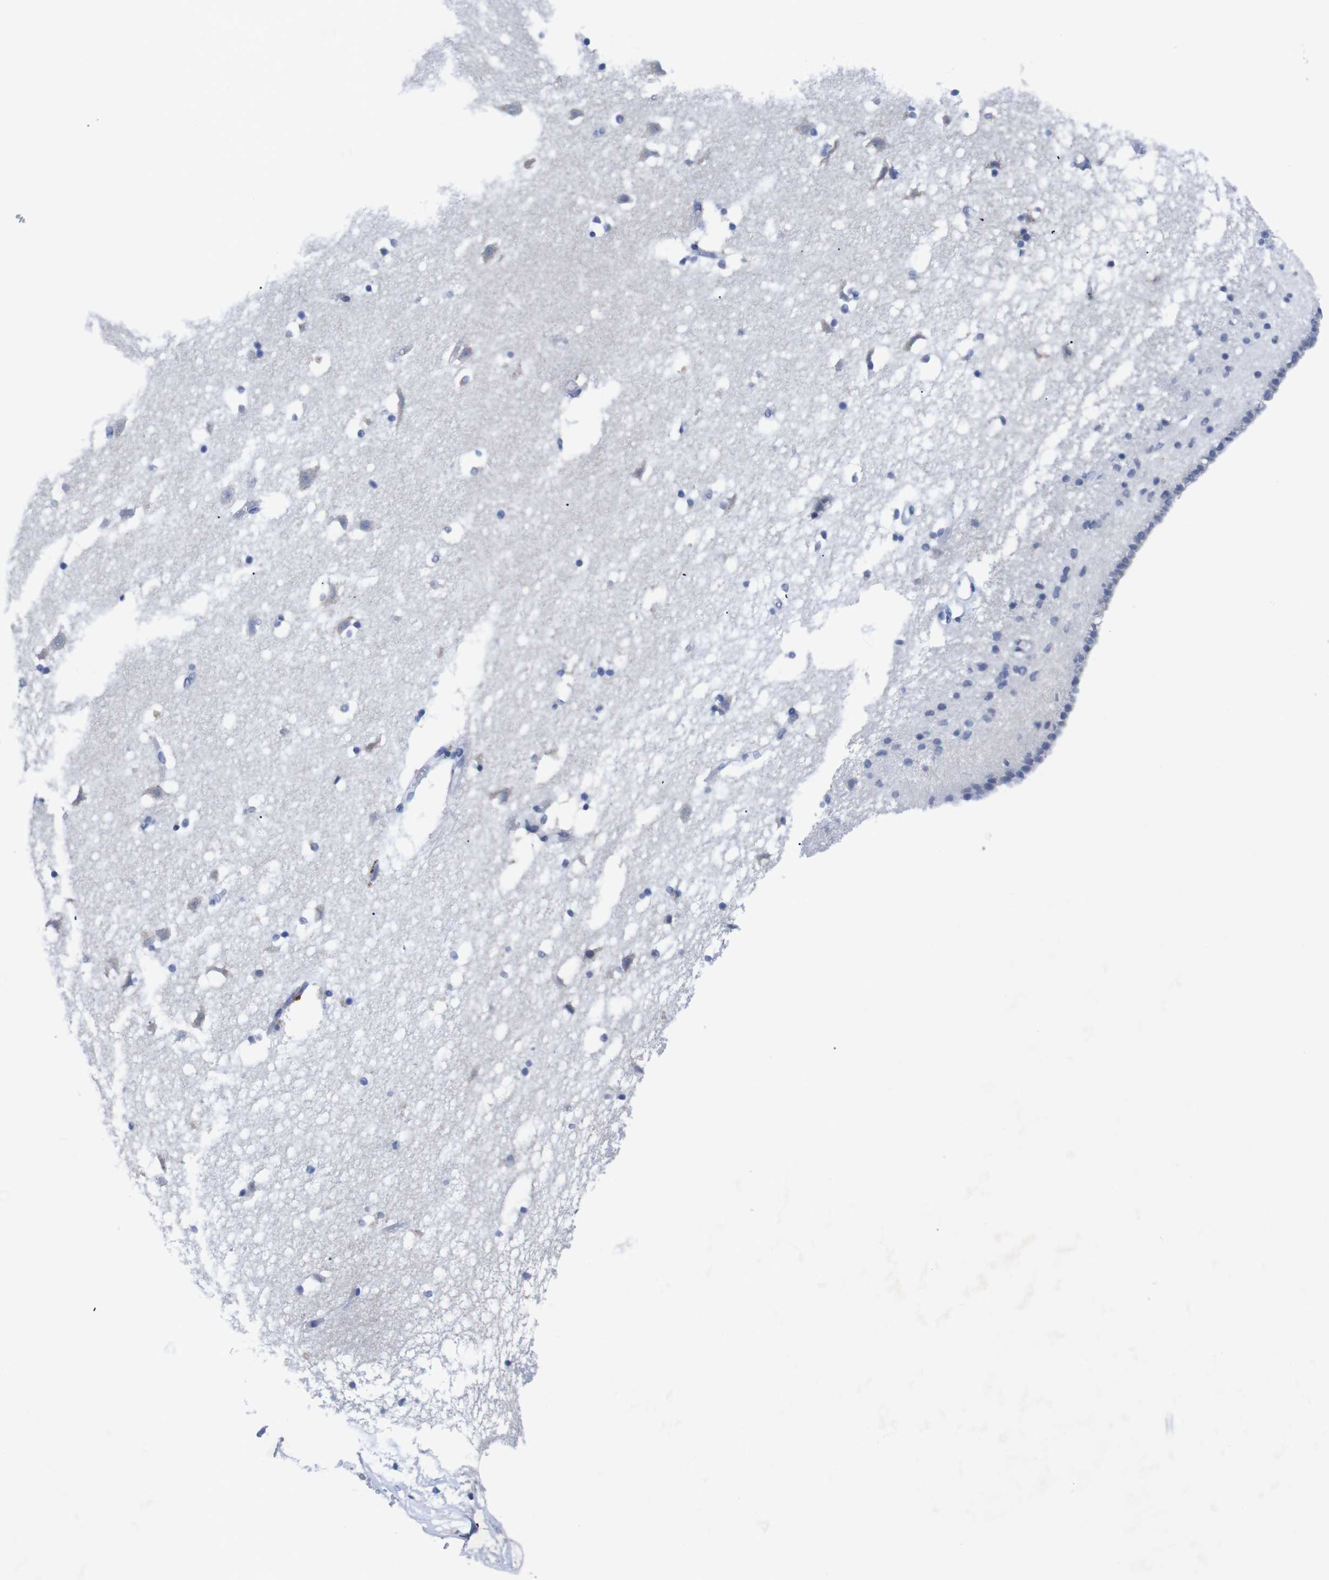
{"staining": {"intensity": "moderate", "quantity": "<25%", "location": "cytoplasmic/membranous"}, "tissue": "caudate", "cell_type": "Glial cells", "image_type": "normal", "snomed": [{"axis": "morphology", "description": "Normal tissue, NOS"}, {"axis": "topography", "description": "Lateral ventricle wall"}], "caption": "The micrograph reveals immunohistochemical staining of normal caudate. There is moderate cytoplasmic/membranous staining is appreciated in approximately <25% of glial cells. The protein is stained brown, and the nuclei are stained in blue (DAB IHC with brightfield microscopy, high magnification).", "gene": "IRF4", "patient": {"sex": "male", "age": 45}}